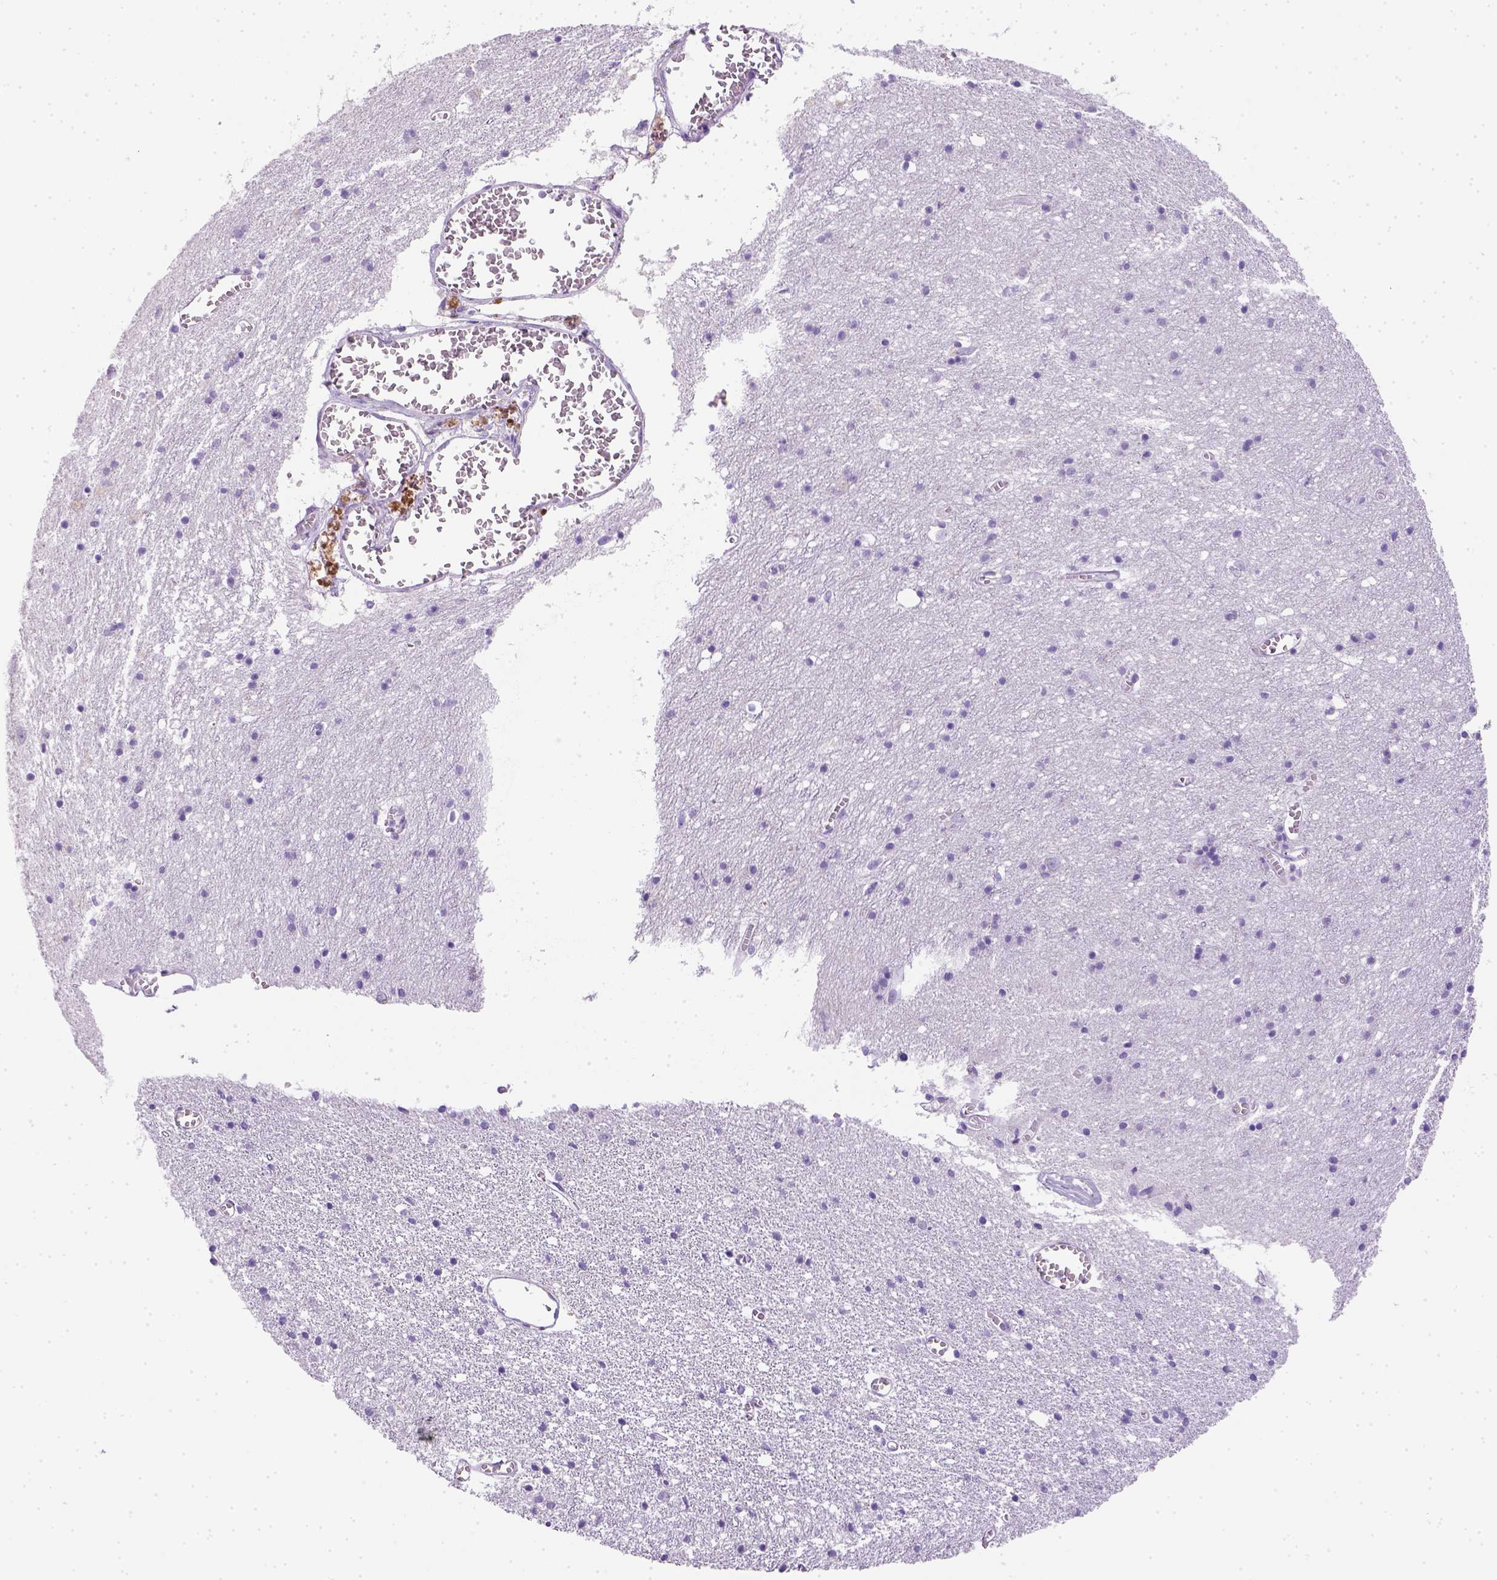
{"staining": {"intensity": "negative", "quantity": "none", "location": "none"}, "tissue": "cerebral cortex", "cell_type": "Endothelial cells", "image_type": "normal", "snomed": [{"axis": "morphology", "description": "Normal tissue, NOS"}, {"axis": "topography", "description": "Cerebral cortex"}], "caption": "DAB (3,3'-diaminobenzidine) immunohistochemical staining of normal cerebral cortex demonstrates no significant positivity in endothelial cells. The staining was performed using DAB (3,3'-diaminobenzidine) to visualize the protein expression in brown, while the nuclei were stained in blue with hematoxylin (Magnification: 20x).", "gene": "KRT71", "patient": {"sex": "male", "age": 70}}